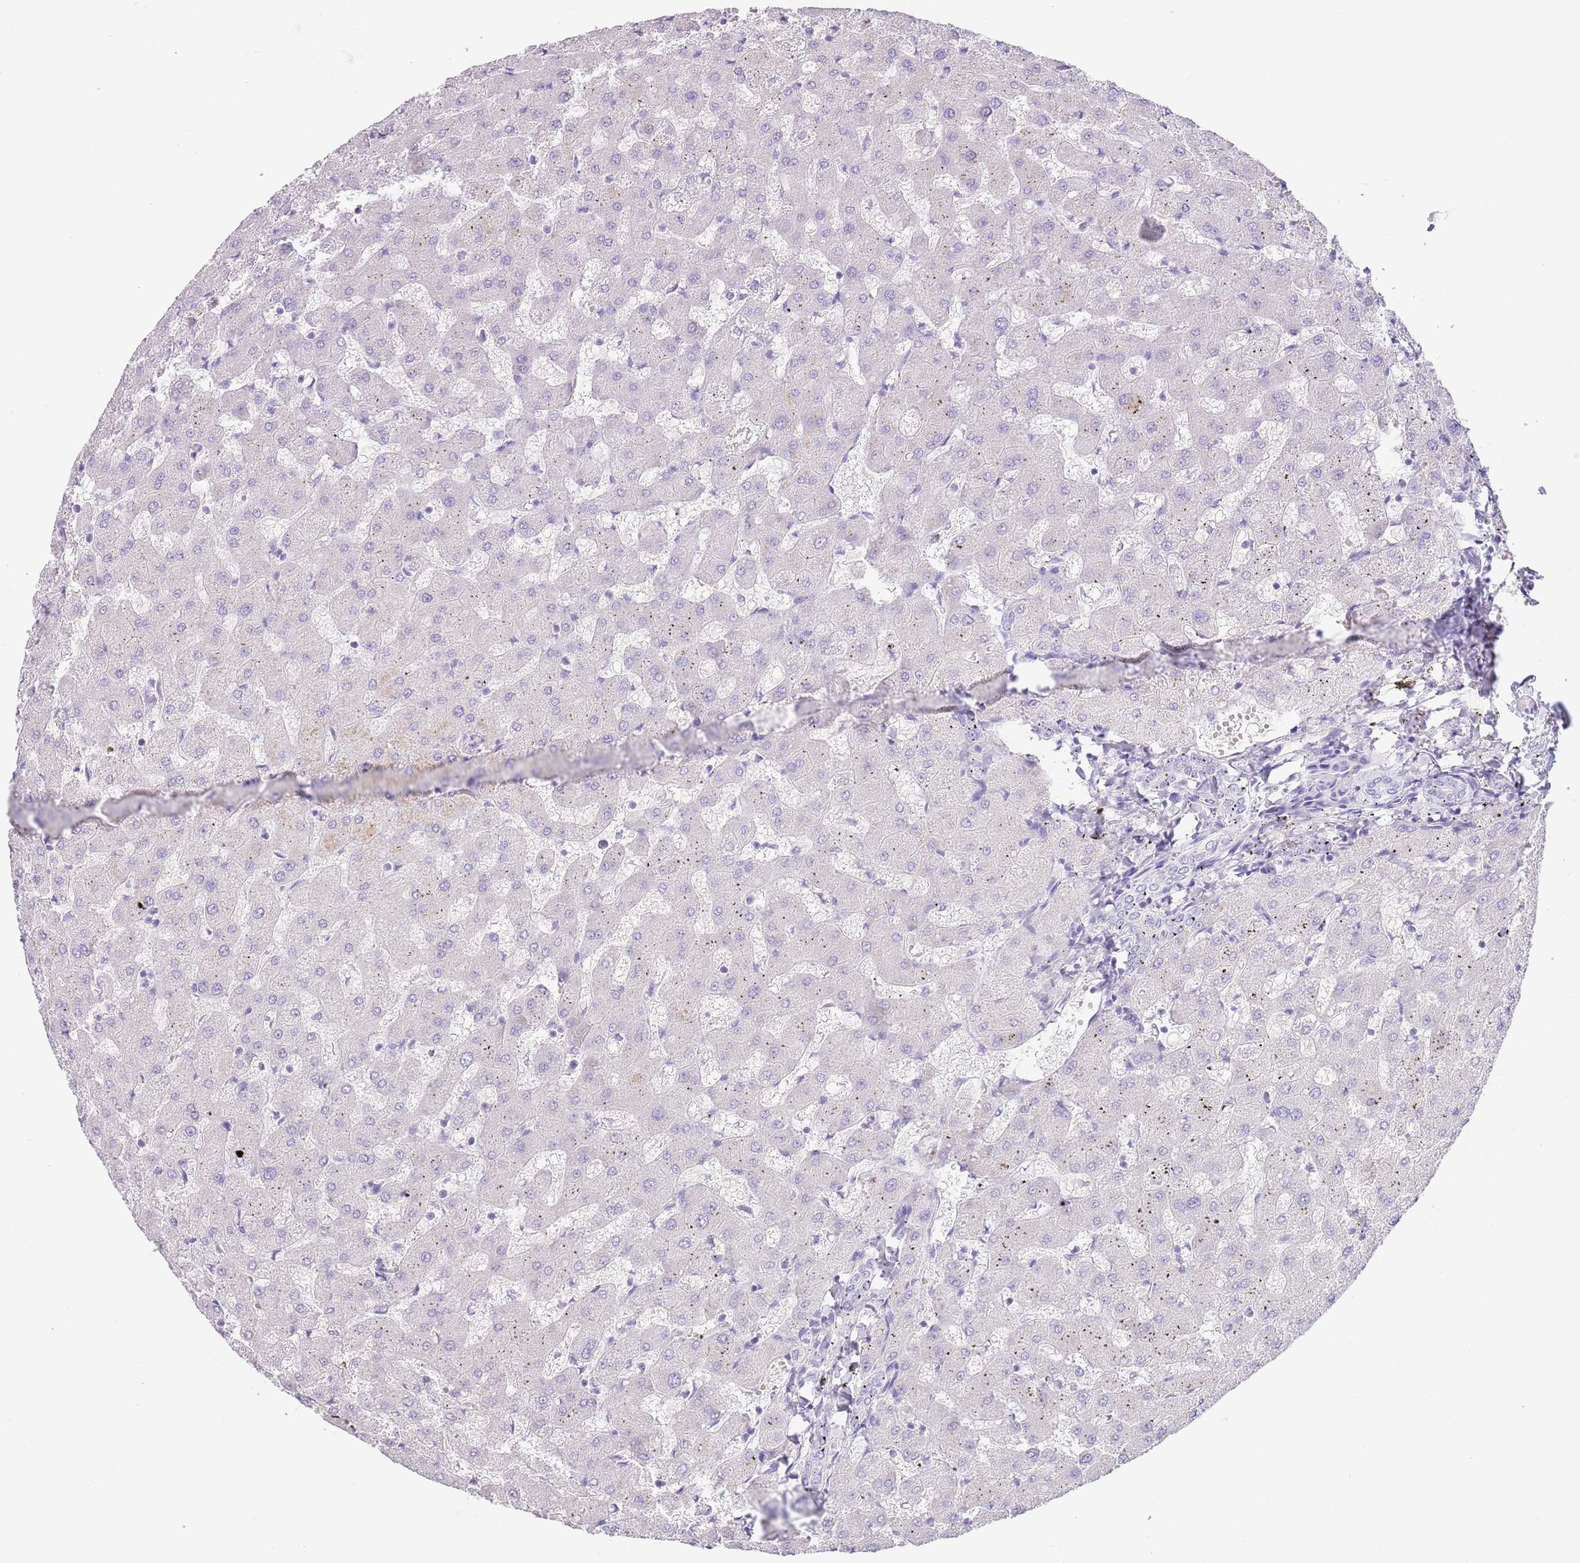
{"staining": {"intensity": "negative", "quantity": "none", "location": "none"}, "tissue": "liver", "cell_type": "Cholangiocytes", "image_type": "normal", "snomed": [{"axis": "morphology", "description": "Normal tissue, NOS"}, {"axis": "topography", "description": "Liver"}], "caption": "The histopathology image reveals no significant positivity in cholangiocytes of liver. Nuclei are stained in blue.", "gene": "TOX2", "patient": {"sex": "female", "age": 63}}